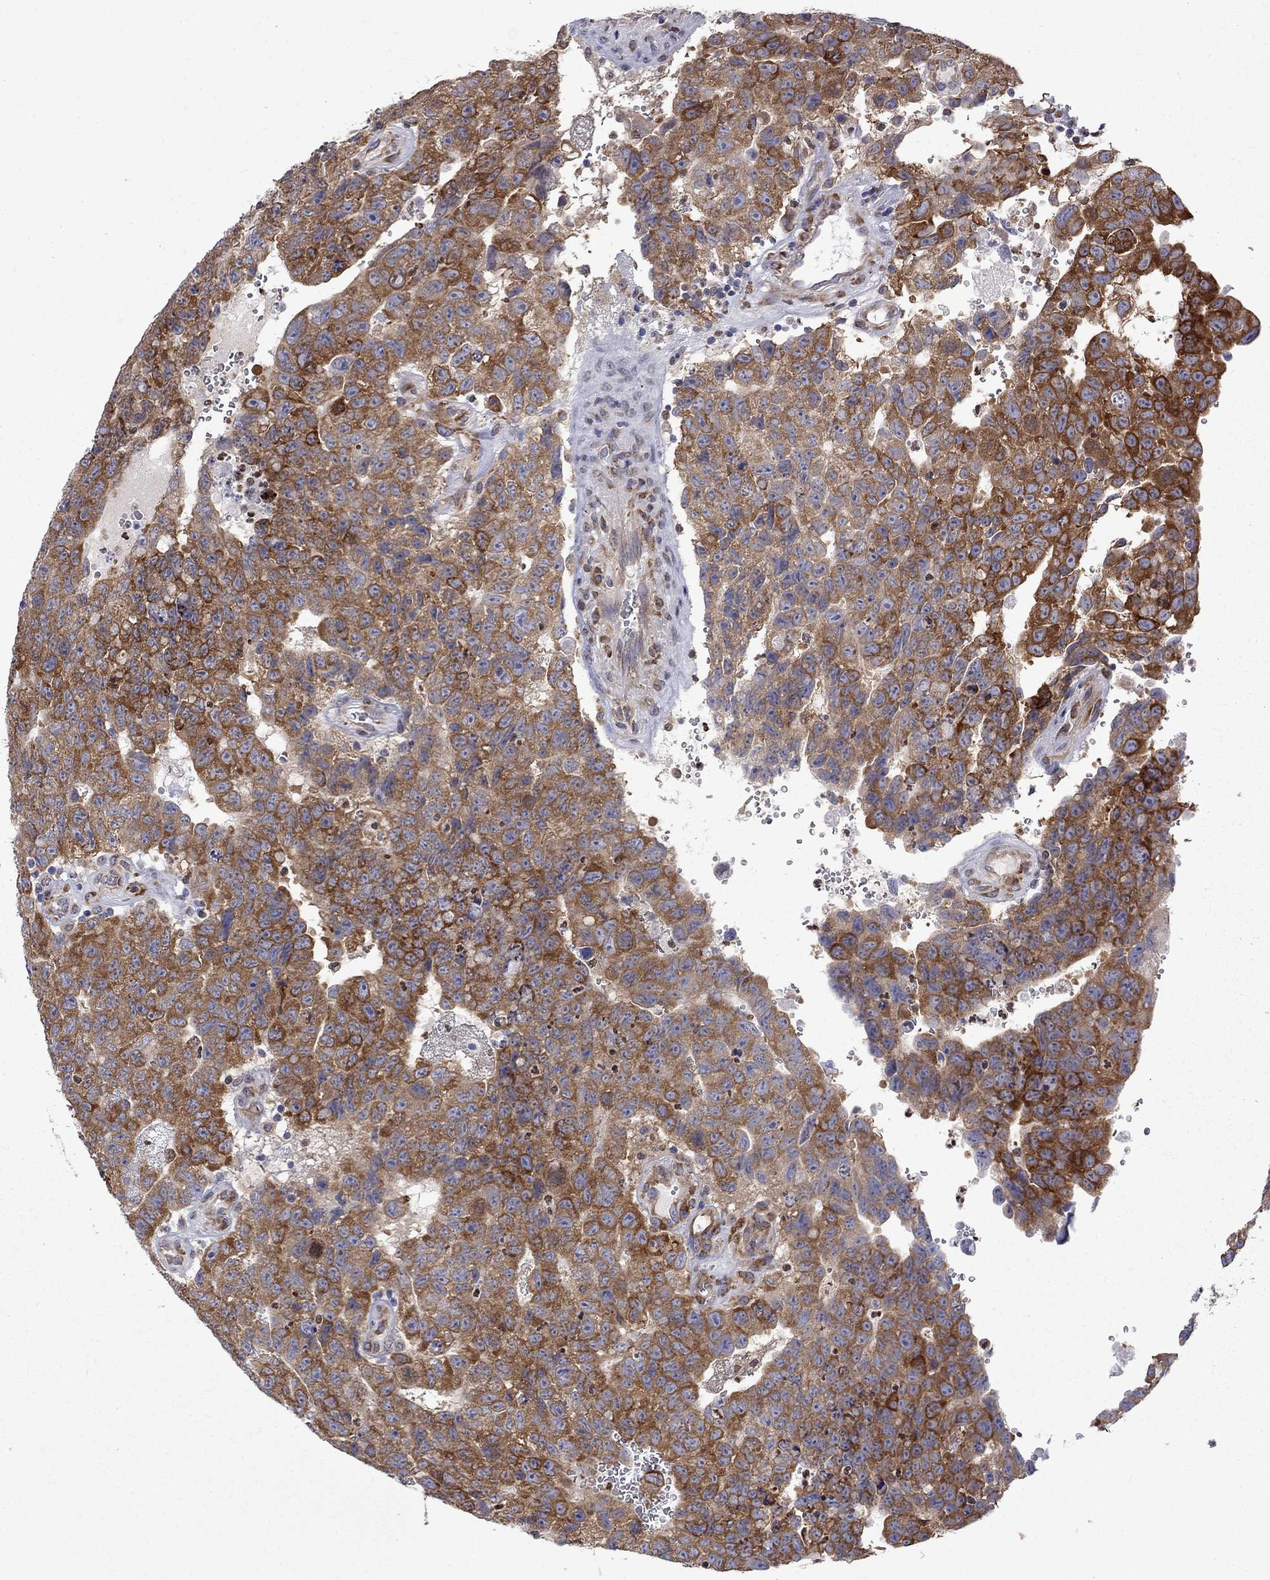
{"staining": {"intensity": "strong", "quantity": ">75%", "location": "cytoplasmic/membranous"}, "tissue": "testis cancer", "cell_type": "Tumor cells", "image_type": "cancer", "snomed": [{"axis": "morphology", "description": "Carcinoma, Embryonal, NOS"}, {"axis": "topography", "description": "Testis"}], "caption": "Immunohistochemical staining of human testis cancer (embryonal carcinoma) shows high levels of strong cytoplasmic/membranous protein positivity in approximately >75% of tumor cells.", "gene": "PABPC4", "patient": {"sex": "male", "age": 24}}